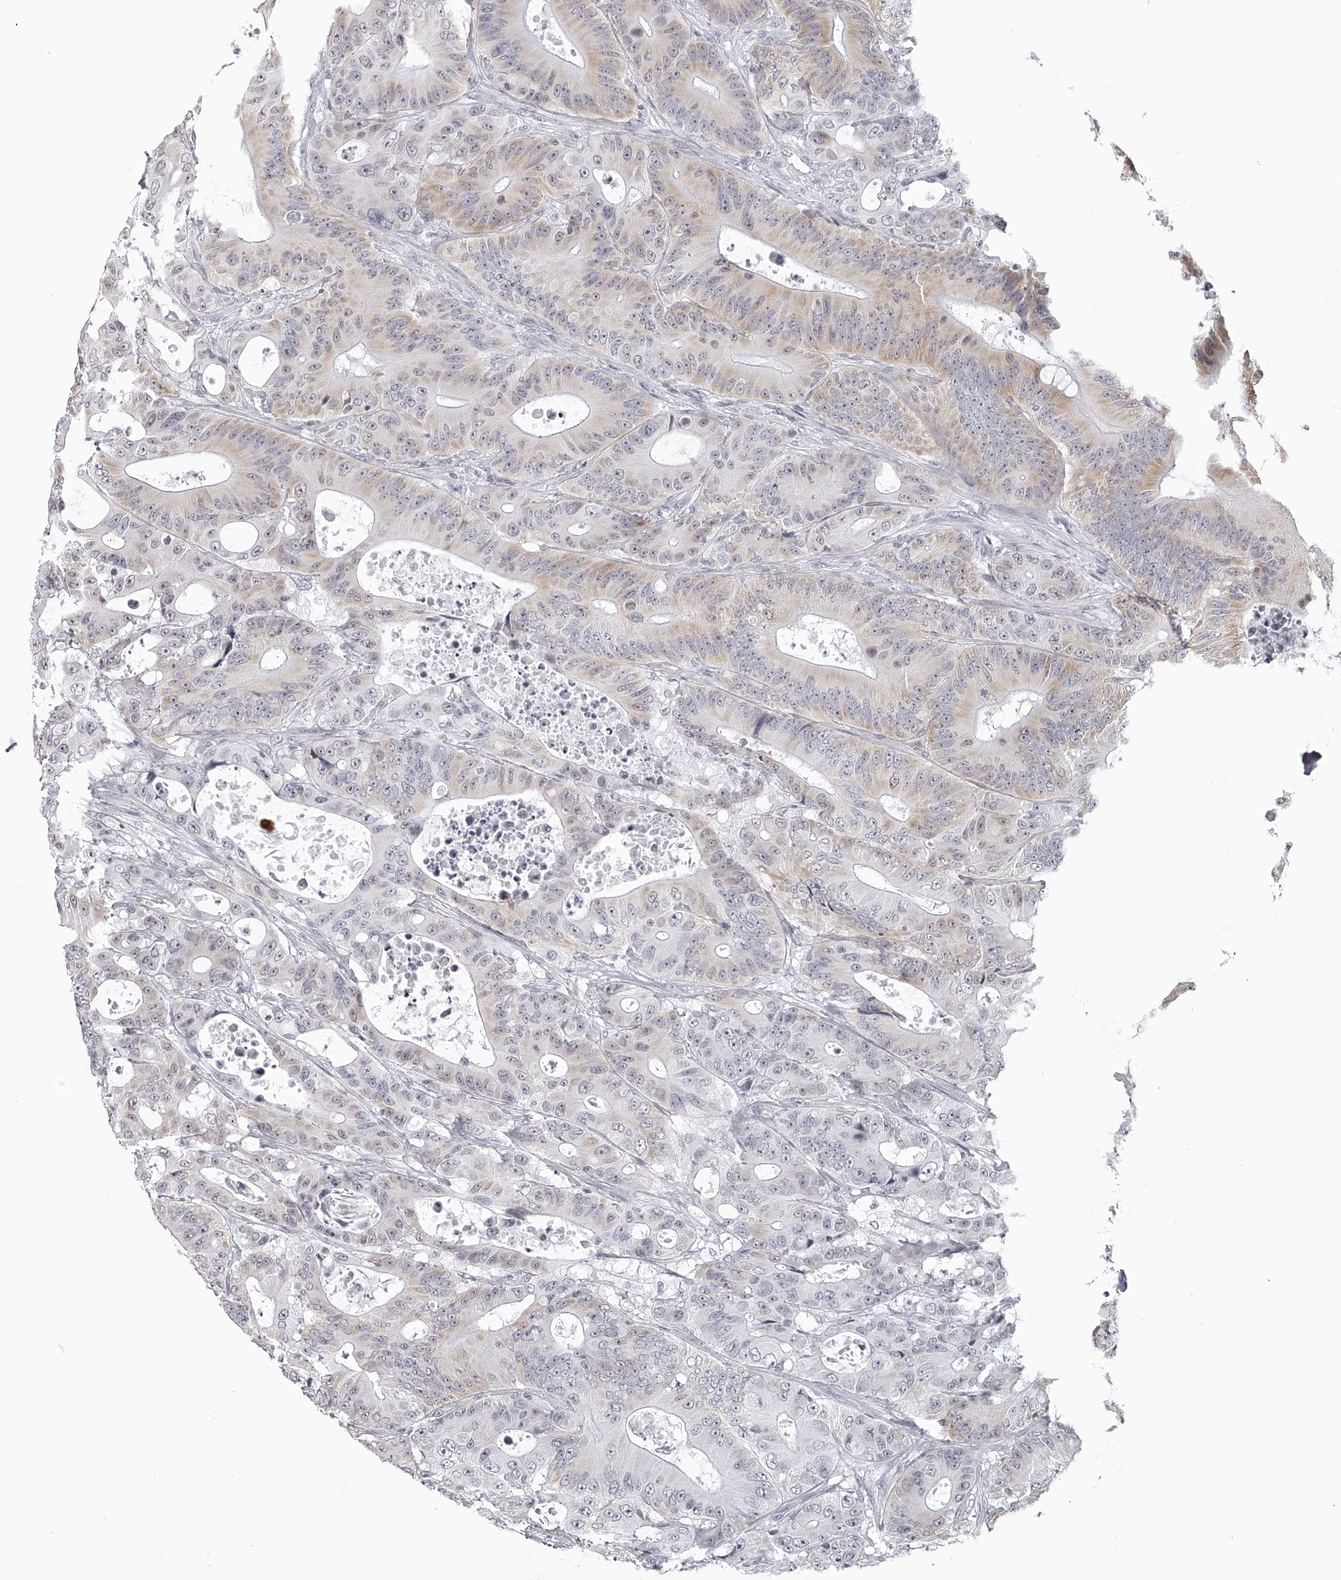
{"staining": {"intensity": "weak", "quantity": "25%-75%", "location": "cytoplasmic/membranous"}, "tissue": "colorectal cancer", "cell_type": "Tumor cells", "image_type": "cancer", "snomed": [{"axis": "morphology", "description": "Adenocarcinoma, NOS"}, {"axis": "topography", "description": "Colon"}], "caption": "A micrograph of human colorectal cancer stained for a protein exhibits weak cytoplasmic/membranous brown staining in tumor cells. (Brightfield microscopy of DAB IHC at high magnification).", "gene": "SEC11C", "patient": {"sex": "male", "age": 83}}